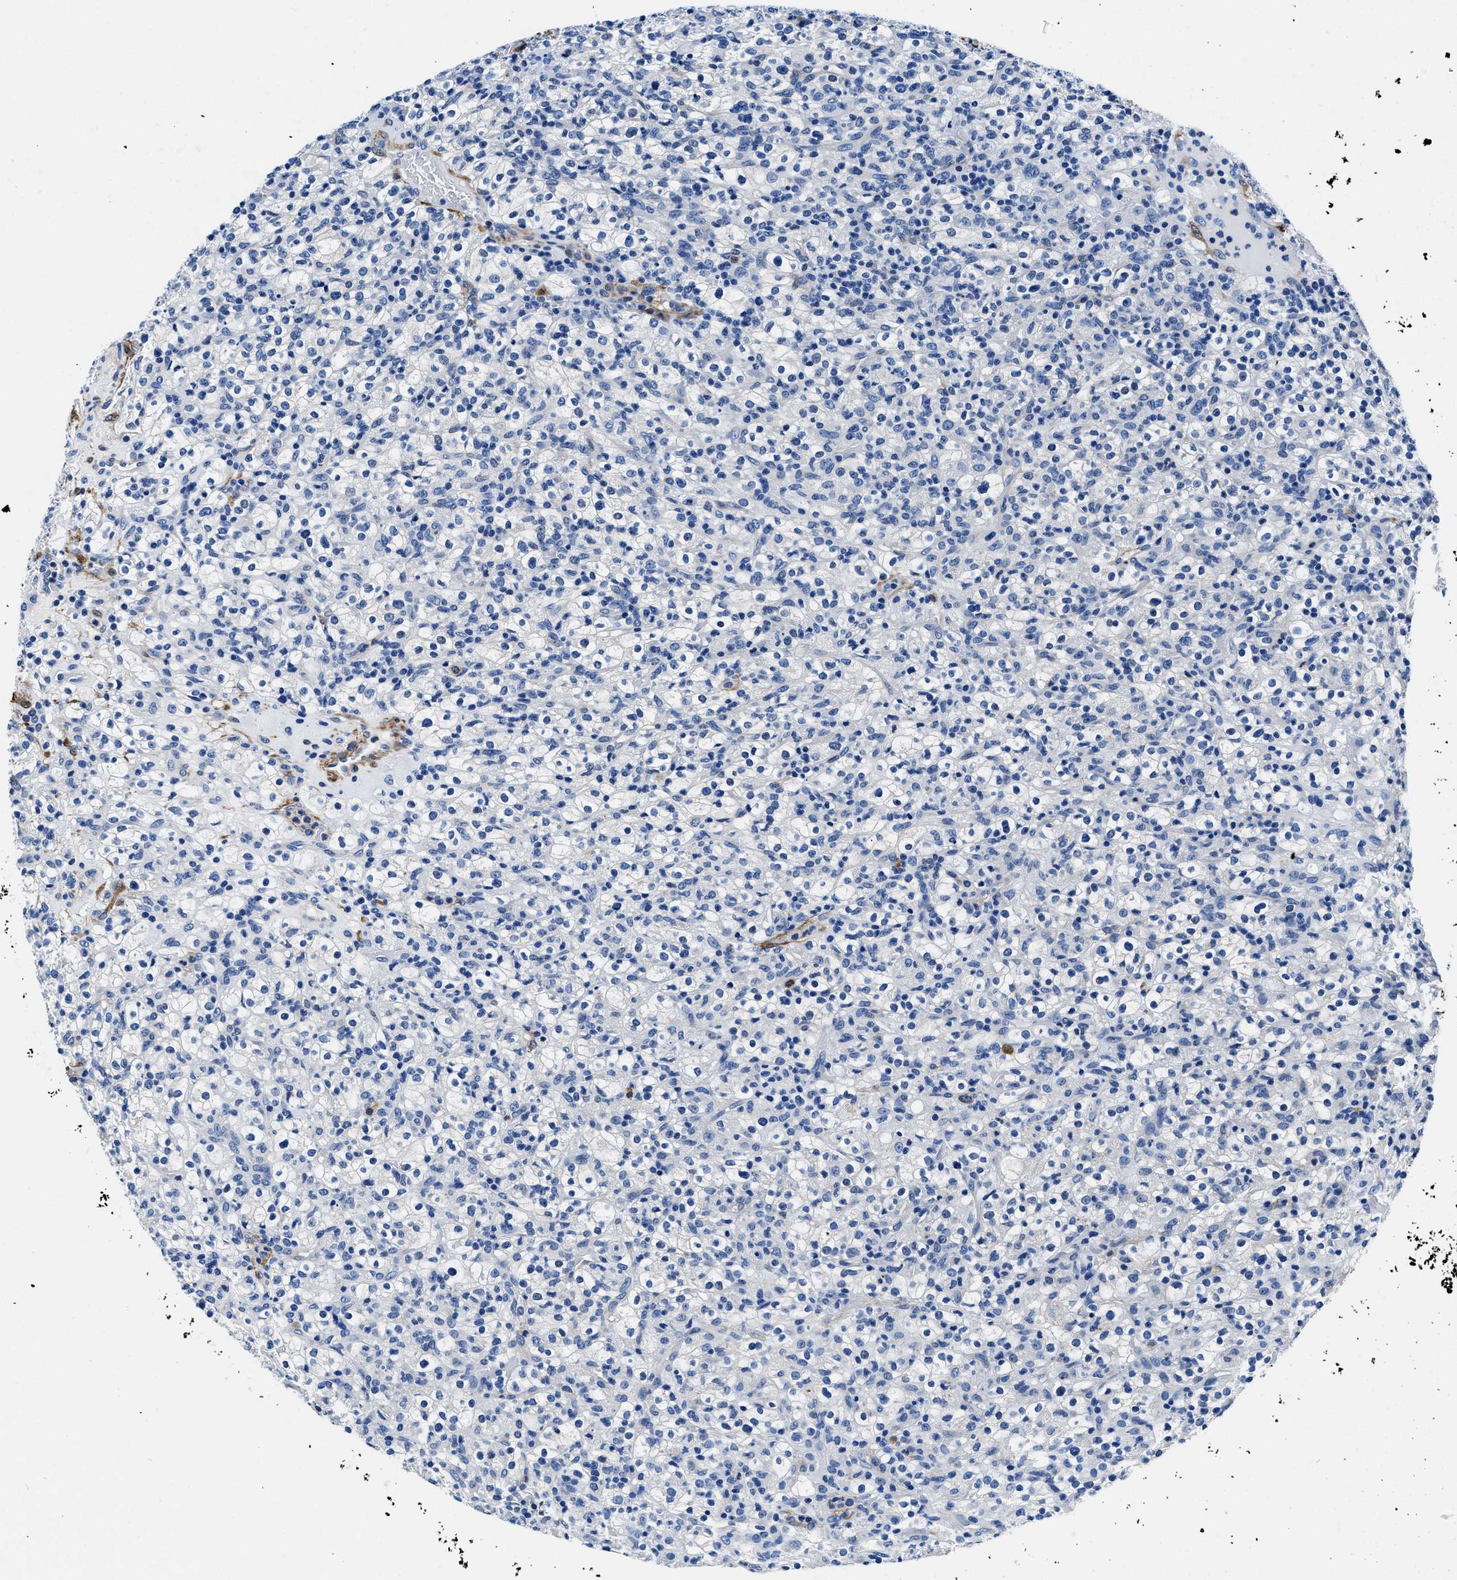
{"staining": {"intensity": "negative", "quantity": "none", "location": "none"}, "tissue": "renal cancer", "cell_type": "Tumor cells", "image_type": "cancer", "snomed": [{"axis": "morphology", "description": "Normal tissue, NOS"}, {"axis": "morphology", "description": "Adenocarcinoma, NOS"}, {"axis": "topography", "description": "Kidney"}], "caption": "A high-resolution histopathology image shows immunohistochemistry (IHC) staining of adenocarcinoma (renal), which demonstrates no significant positivity in tumor cells.", "gene": "TEX261", "patient": {"sex": "female", "age": 72}}